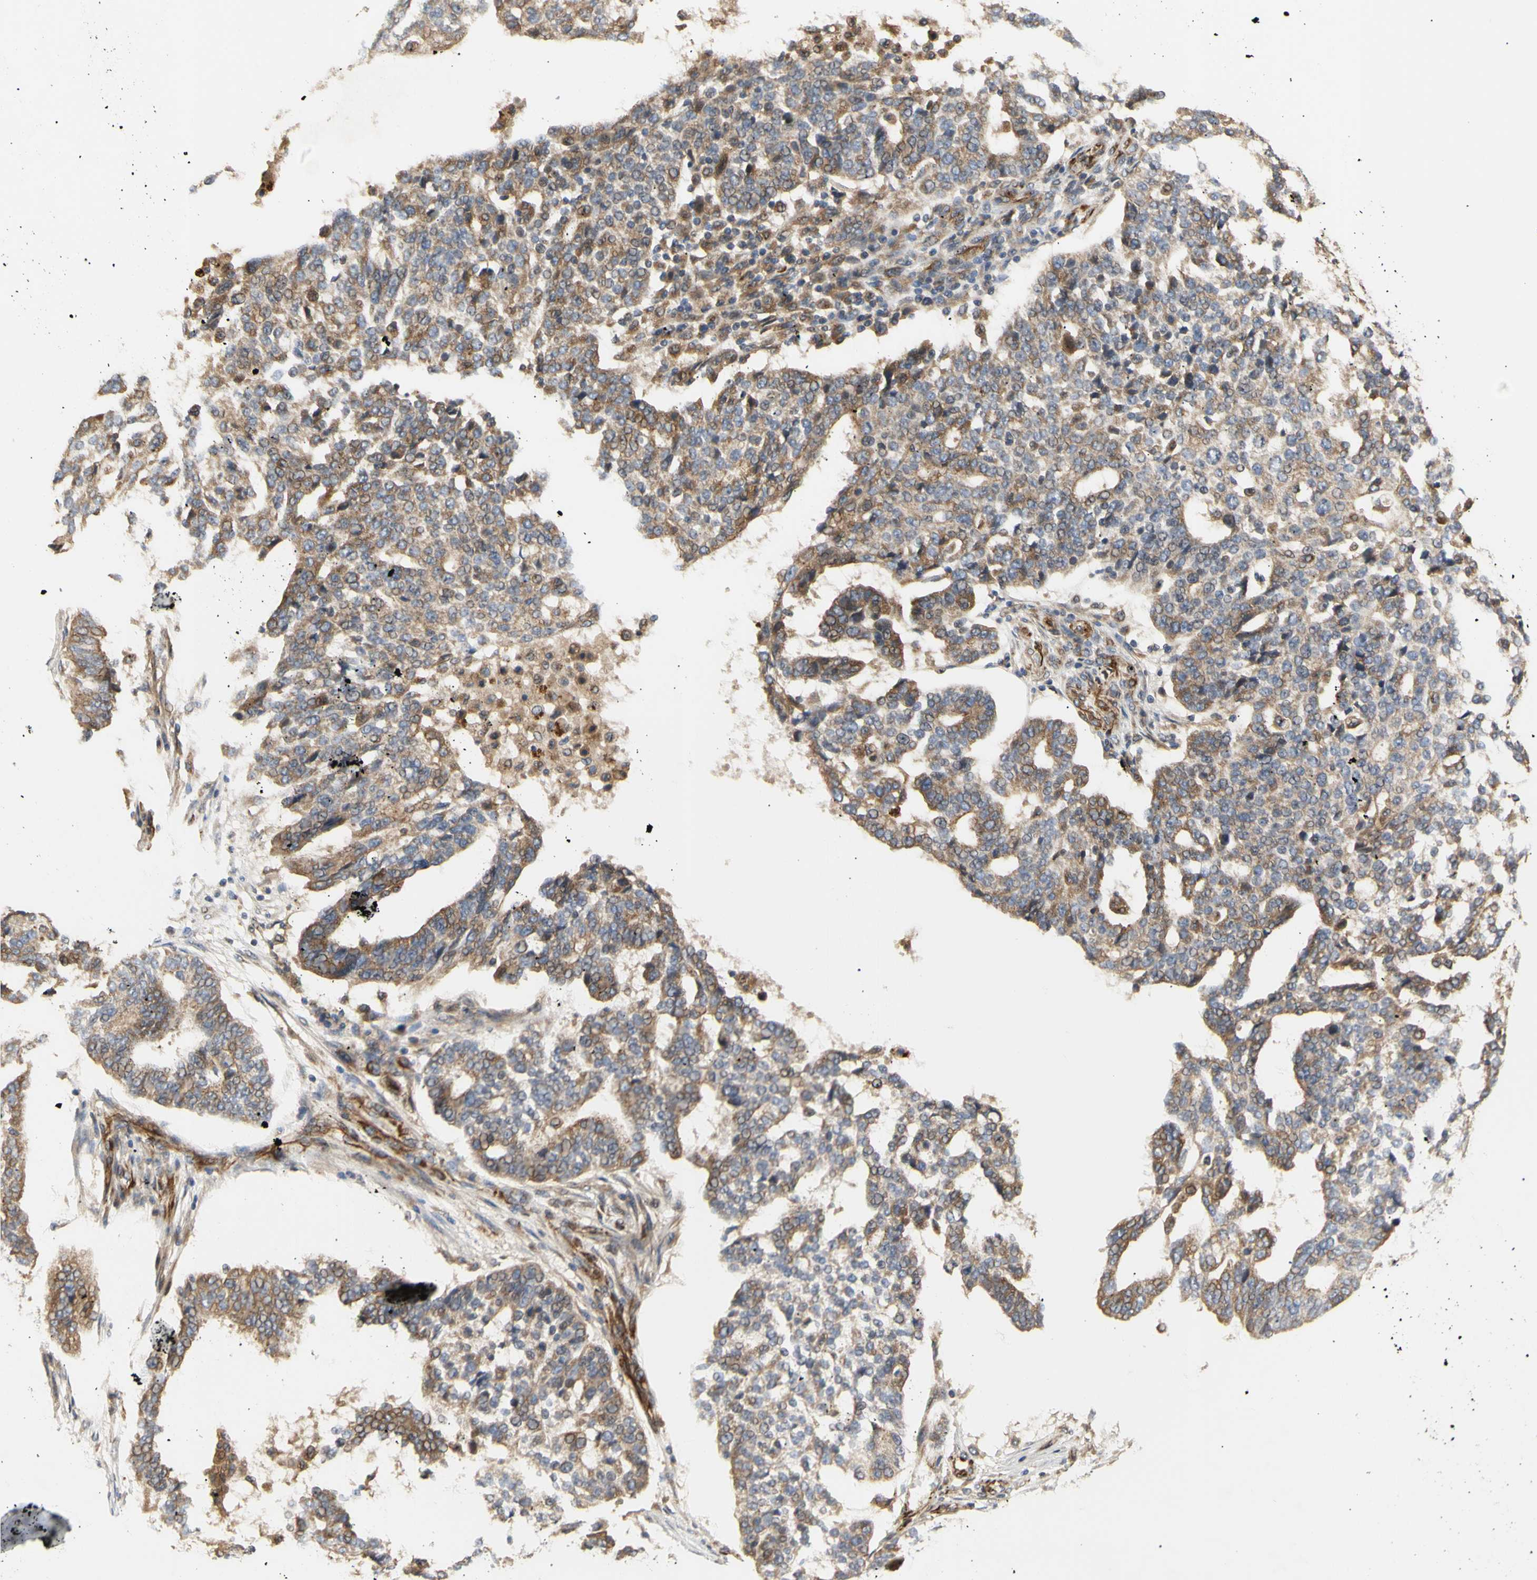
{"staining": {"intensity": "weak", "quantity": ">75%", "location": "cytoplasmic/membranous"}, "tissue": "ovarian cancer", "cell_type": "Tumor cells", "image_type": "cancer", "snomed": [{"axis": "morphology", "description": "Cystadenocarcinoma, serous, NOS"}, {"axis": "topography", "description": "Ovary"}], "caption": "Brown immunohistochemical staining in ovarian serous cystadenocarcinoma exhibits weak cytoplasmic/membranous expression in approximately >75% of tumor cells.", "gene": "TUBG2", "patient": {"sex": "female", "age": 59}}